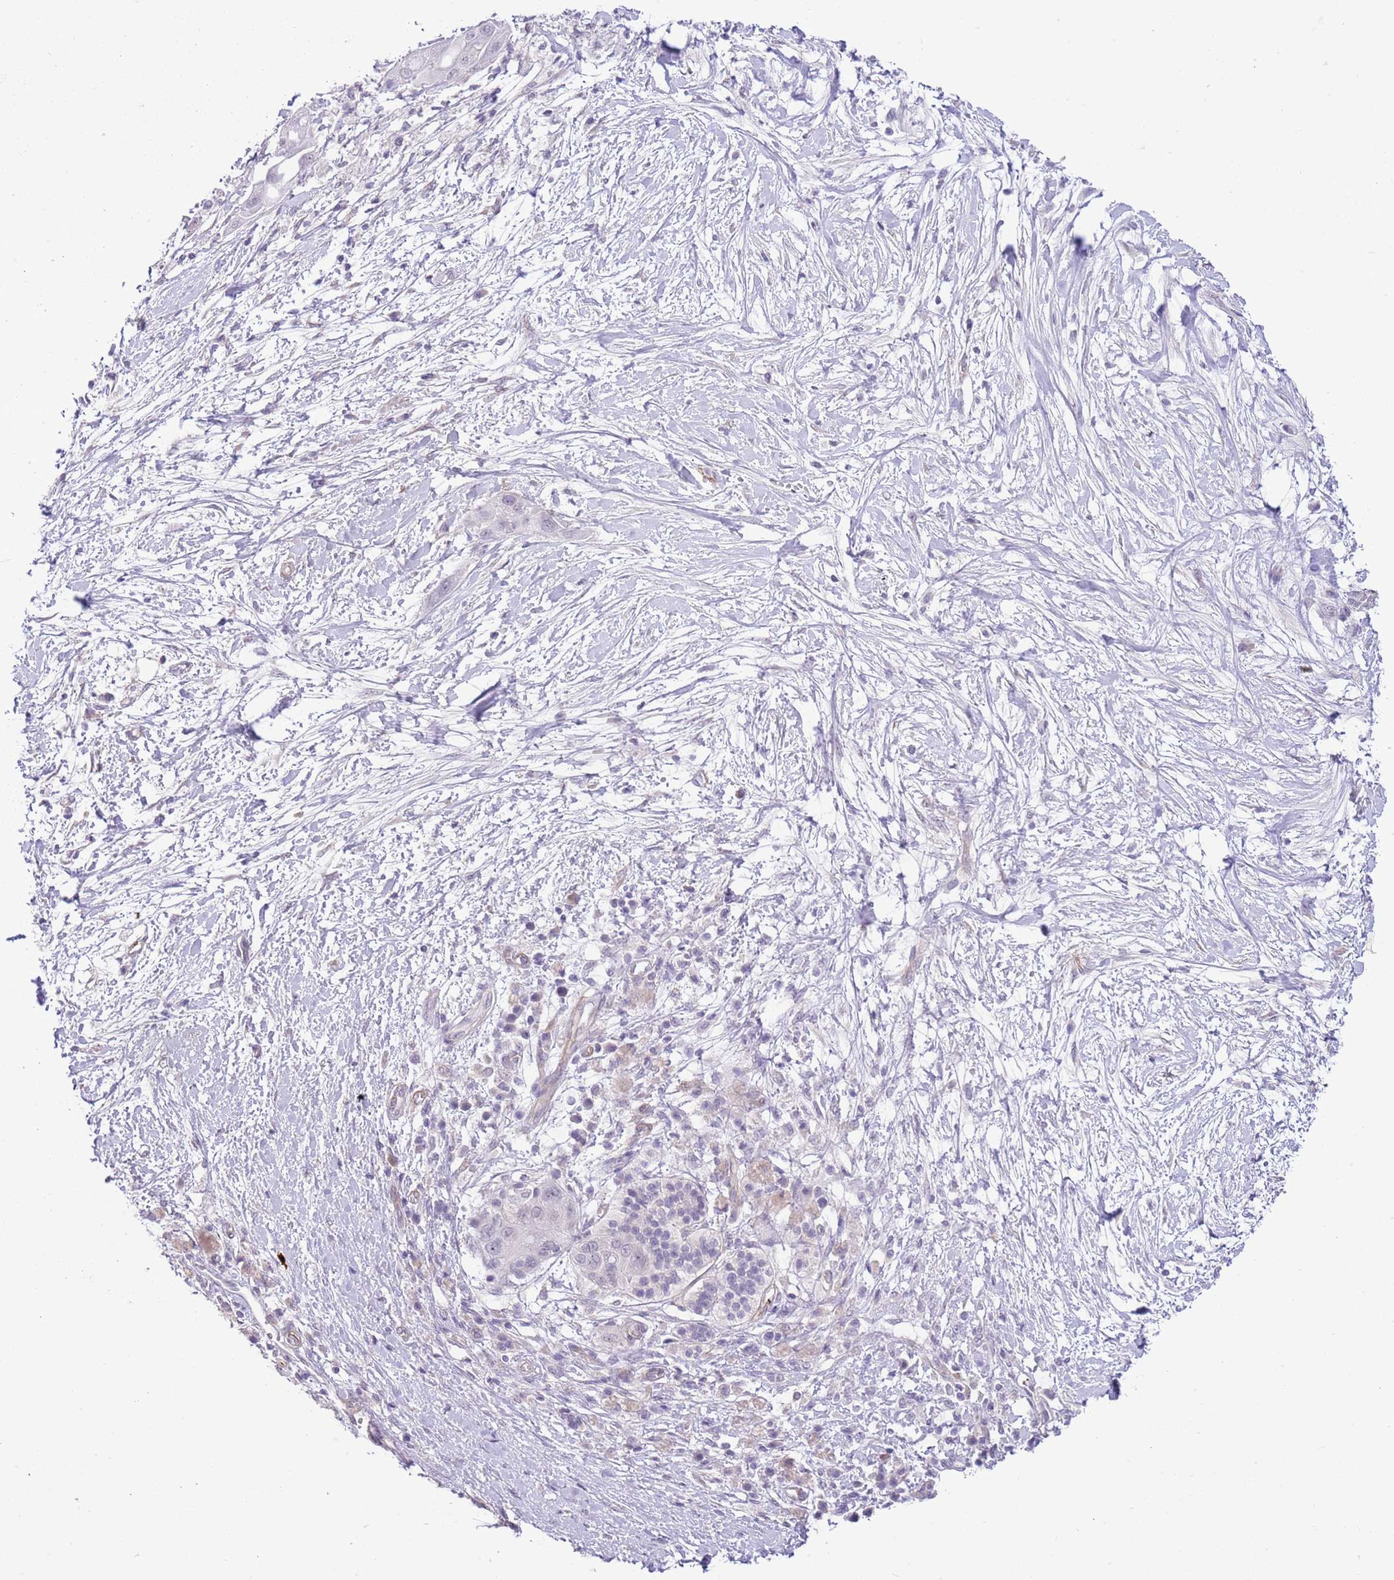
{"staining": {"intensity": "negative", "quantity": "none", "location": "none"}, "tissue": "pancreatic cancer", "cell_type": "Tumor cells", "image_type": "cancer", "snomed": [{"axis": "morphology", "description": "Adenocarcinoma, NOS"}, {"axis": "topography", "description": "Pancreas"}], "caption": "Immunohistochemistry image of human pancreatic cancer stained for a protein (brown), which reveals no staining in tumor cells.", "gene": "MIDN", "patient": {"sex": "male", "age": 68}}